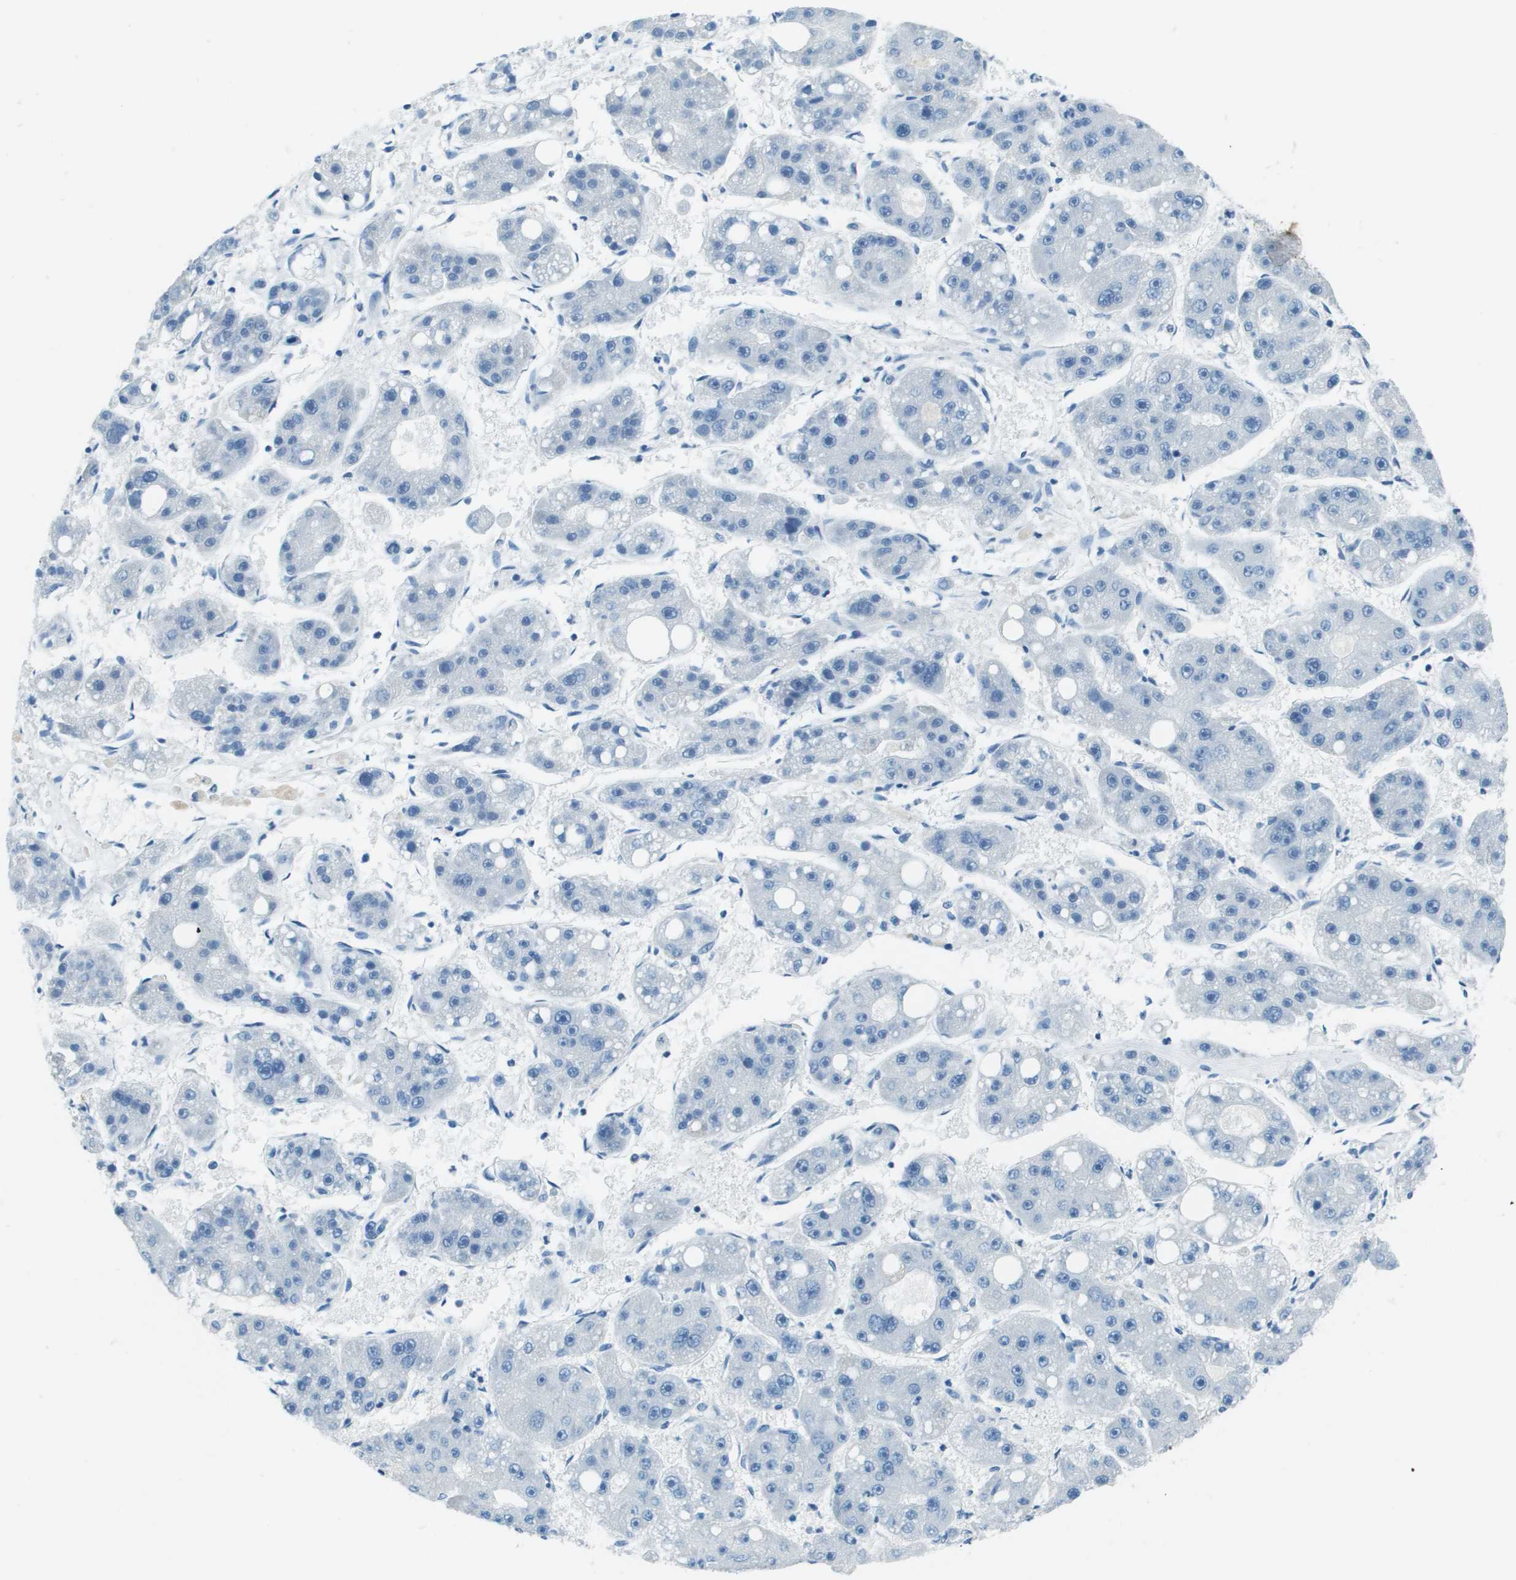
{"staining": {"intensity": "negative", "quantity": "none", "location": "none"}, "tissue": "liver cancer", "cell_type": "Tumor cells", "image_type": "cancer", "snomed": [{"axis": "morphology", "description": "Carcinoma, Hepatocellular, NOS"}, {"axis": "topography", "description": "Liver"}], "caption": "Immunohistochemical staining of hepatocellular carcinoma (liver) shows no significant positivity in tumor cells. The staining is performed using DAB brown chromogen with nuclei counter-stained in using hematoxylin.", "gene": "SLC16A10", "patient": {"sex": "female", "age": 61}}